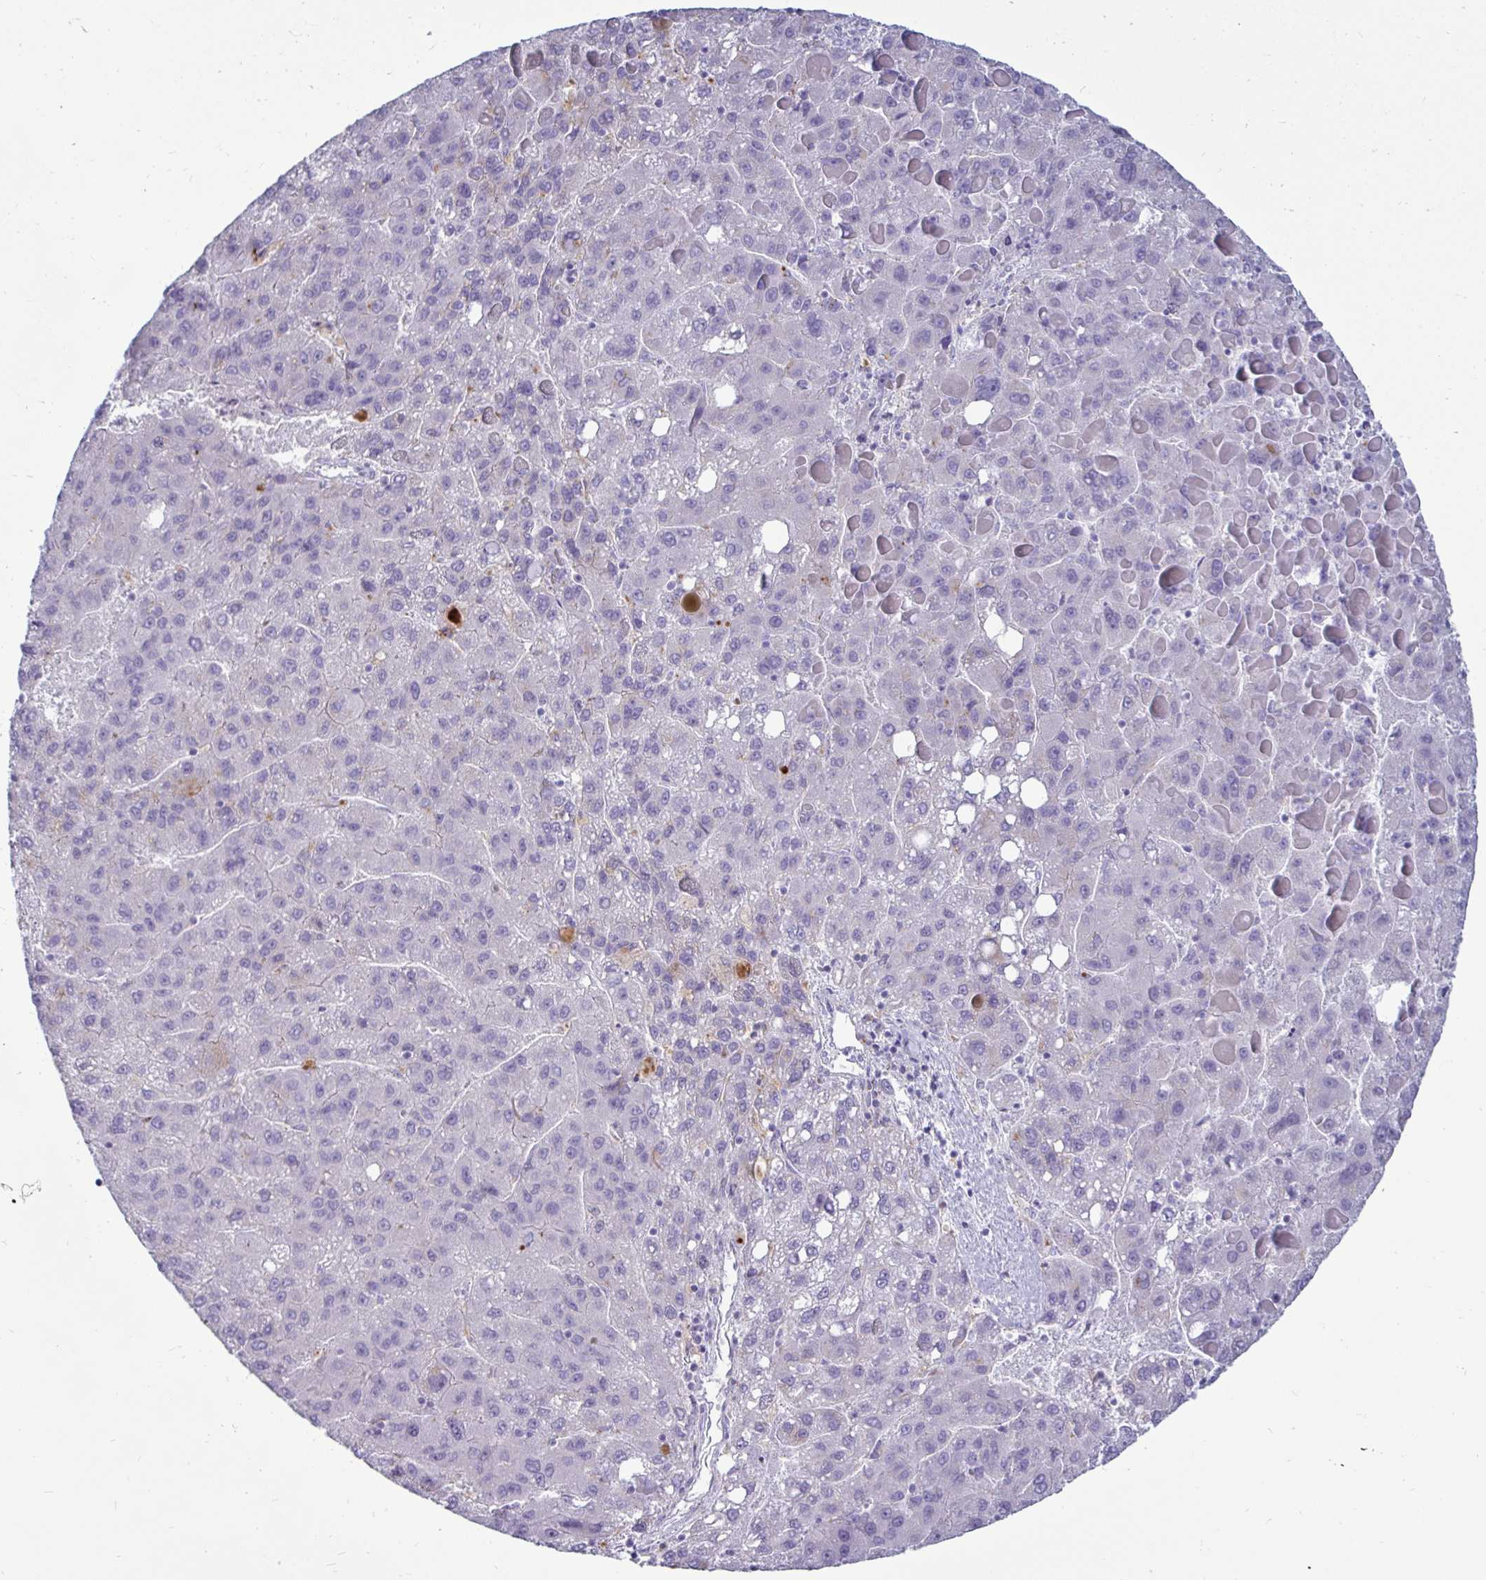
{"staining": {"intensity": "negative", "quantity": "none", "location": "none"}, "tissue": "liver cancer", "cell_type": "Tumor cells", "image_type": "cancer", "snomed": [{"axis": "morphology", "description": "Carcinoma, Hepatocellular, NOS"}, {"axis": "topography", "description": "Liver"}], "caption": "Liver cancer (hepatocellular carcinoma) was stained to show a protein in brown. There is no significant expression in tumor cells.", "gene": "CTSZ", "patient": {"sex": "female", "age": 82}}